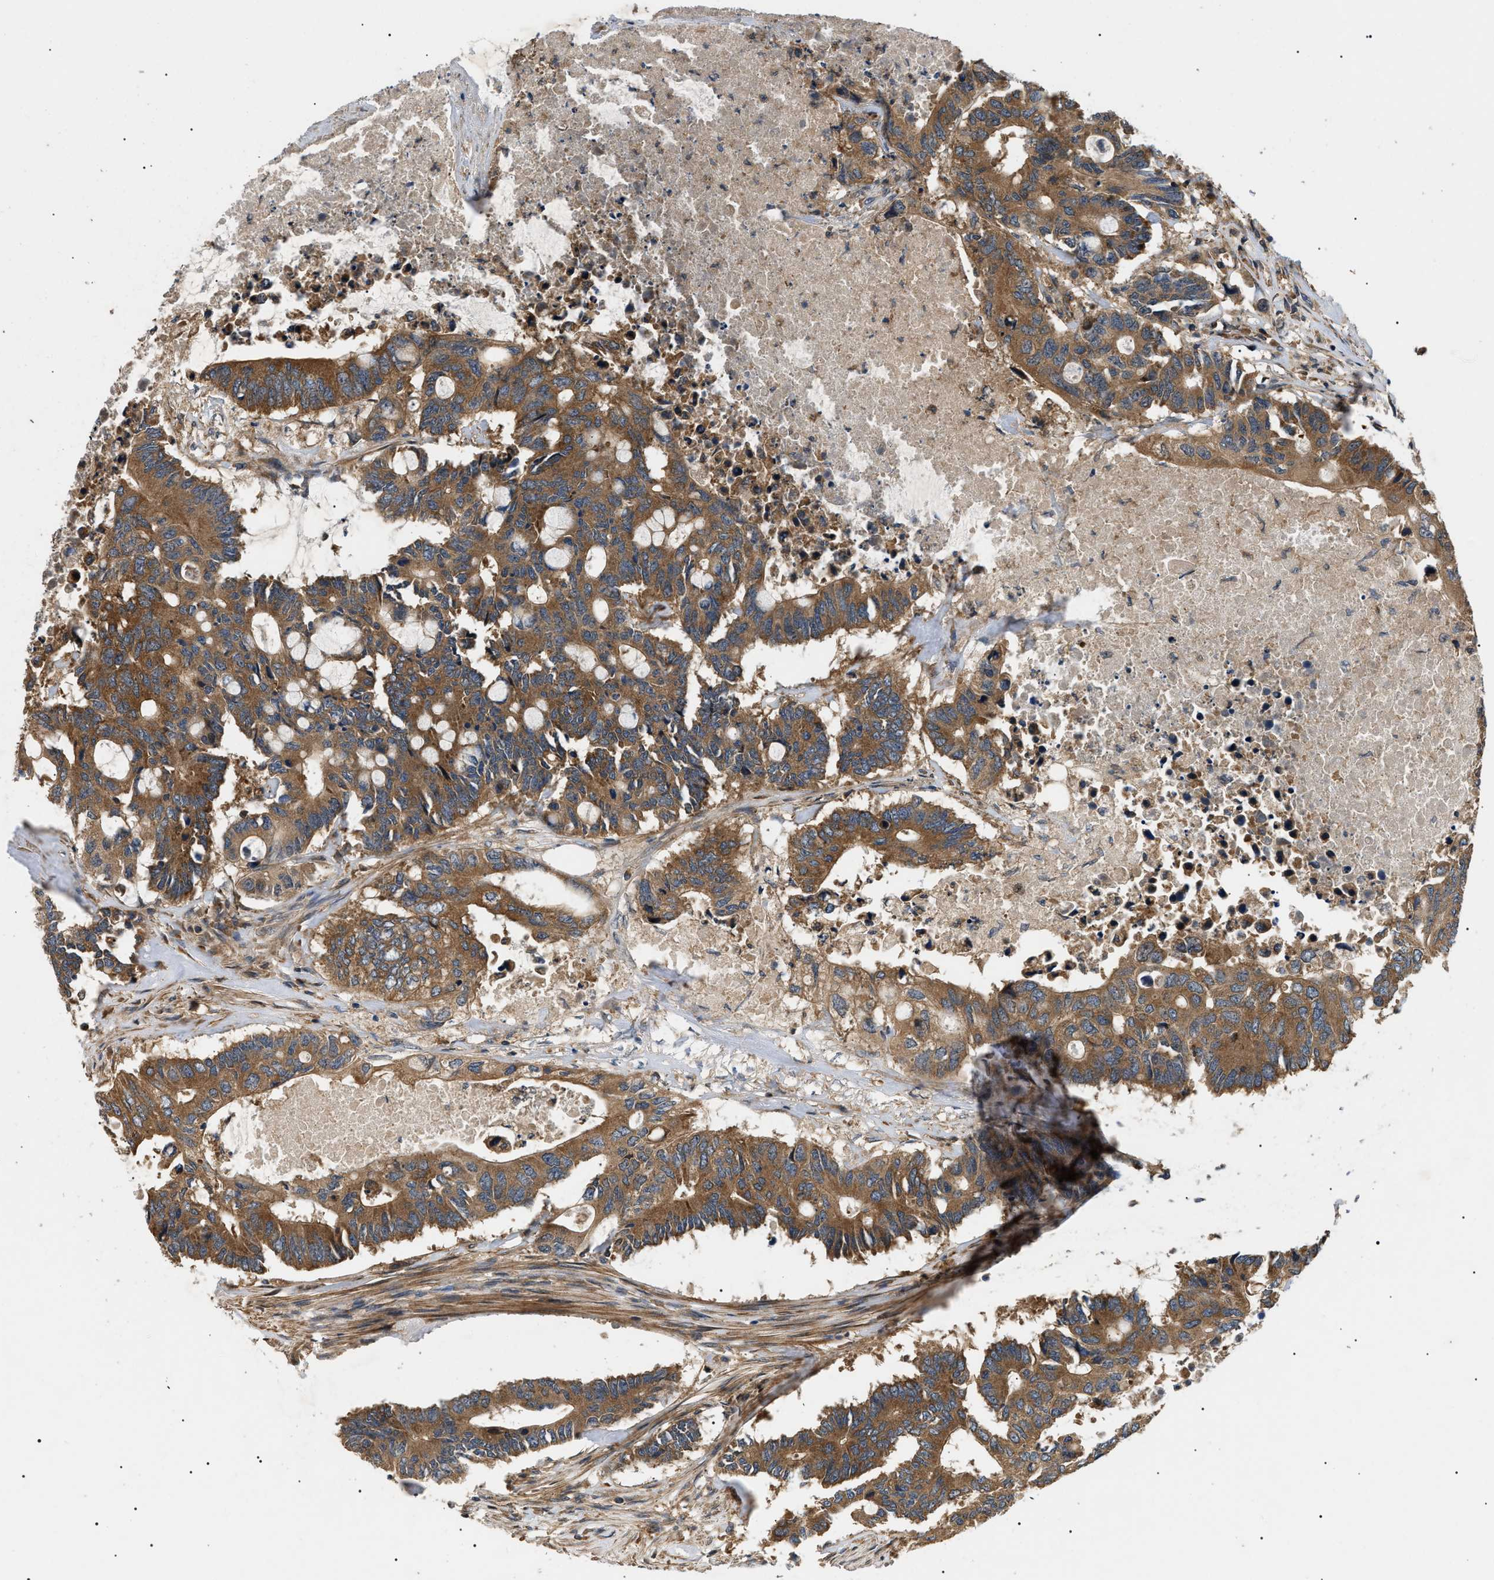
{"staining": {"intensity": "strong", "quantity": ">75%", "location": "cytoplasmic/membranous"}, "tissue": "colorectal cancer", "cell_type": "Tumor cells", "image_type": "cancer", "snomed": [{"axis": "morphology", "description": "Adenocarcinoma, NOS"}, {"axis": "topography", "description": "Colon"}], "caption": "Immunohistochemistry (DAB) staining of human adenocarcinoma (colorectal) demonstrates strong cytoplasmic/membranous protein staining in approximately >75% of tumor cells. Immunohistochemistry stains the protein in brown and the nuclei are stained blue.", "gene": "PPM1B", "patient": {"sex": "male", "age": 71}}